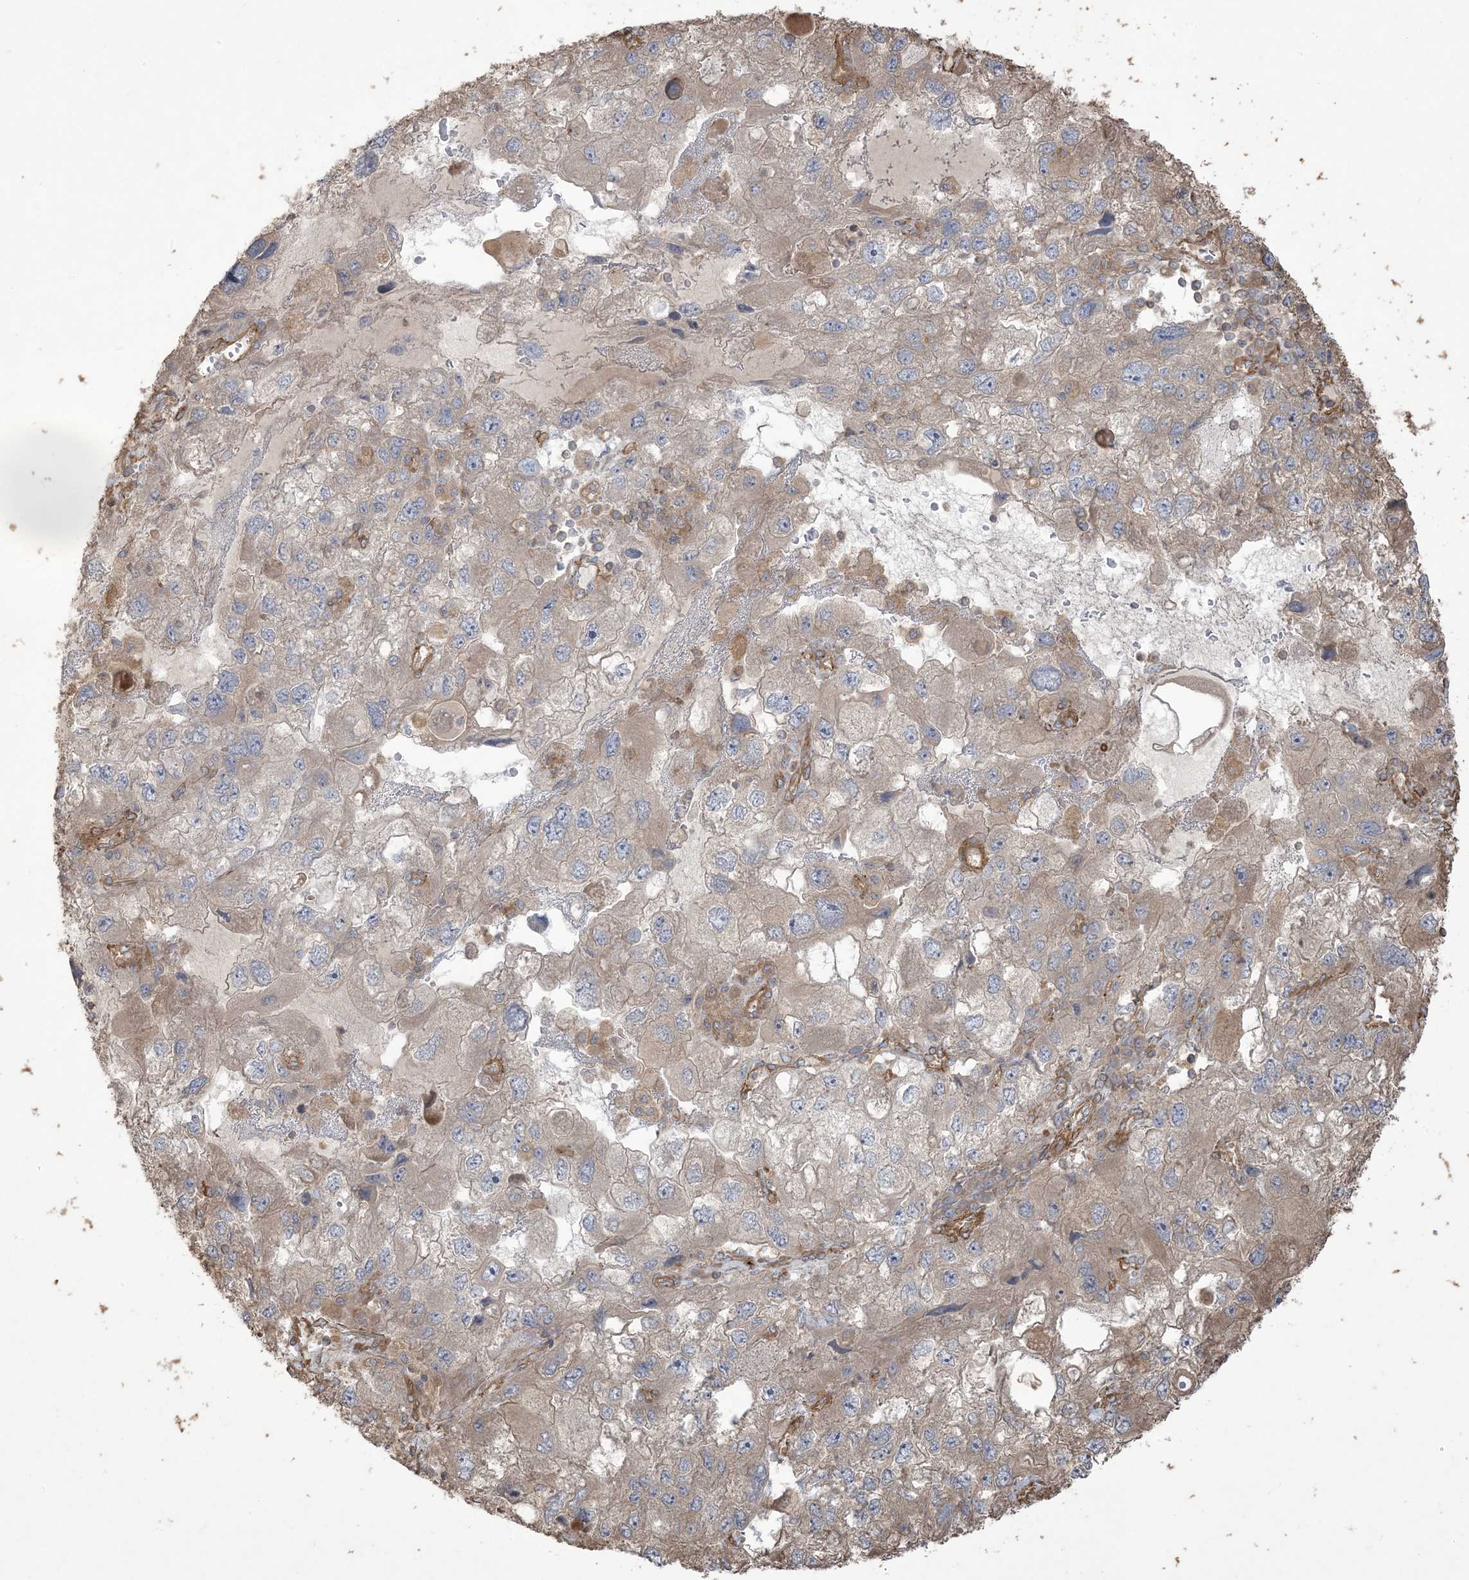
{"staining": {"intensity": "moderate", "quantity": "25%-75%", "location": "cytoplasmic/membranous"}, "tissue": "endometrial cancer", "cell_type": "Tumor cells", "image_type": "cancer", "snomed": [{"axis": "morphology", "description": "Adenocarcinoma, NOS"}, {"axis": "topography", "description": "Endometrium"}], "caption": "About 25%-75% of tumor cells in adenocarcinoma (endometrial) reveal moderate cytoplasmic/membranous protein staining as visualized by brown immunohistochemical staining.", "gene": "KLHL18", "patient": {"sex": "female", "age": 49}}